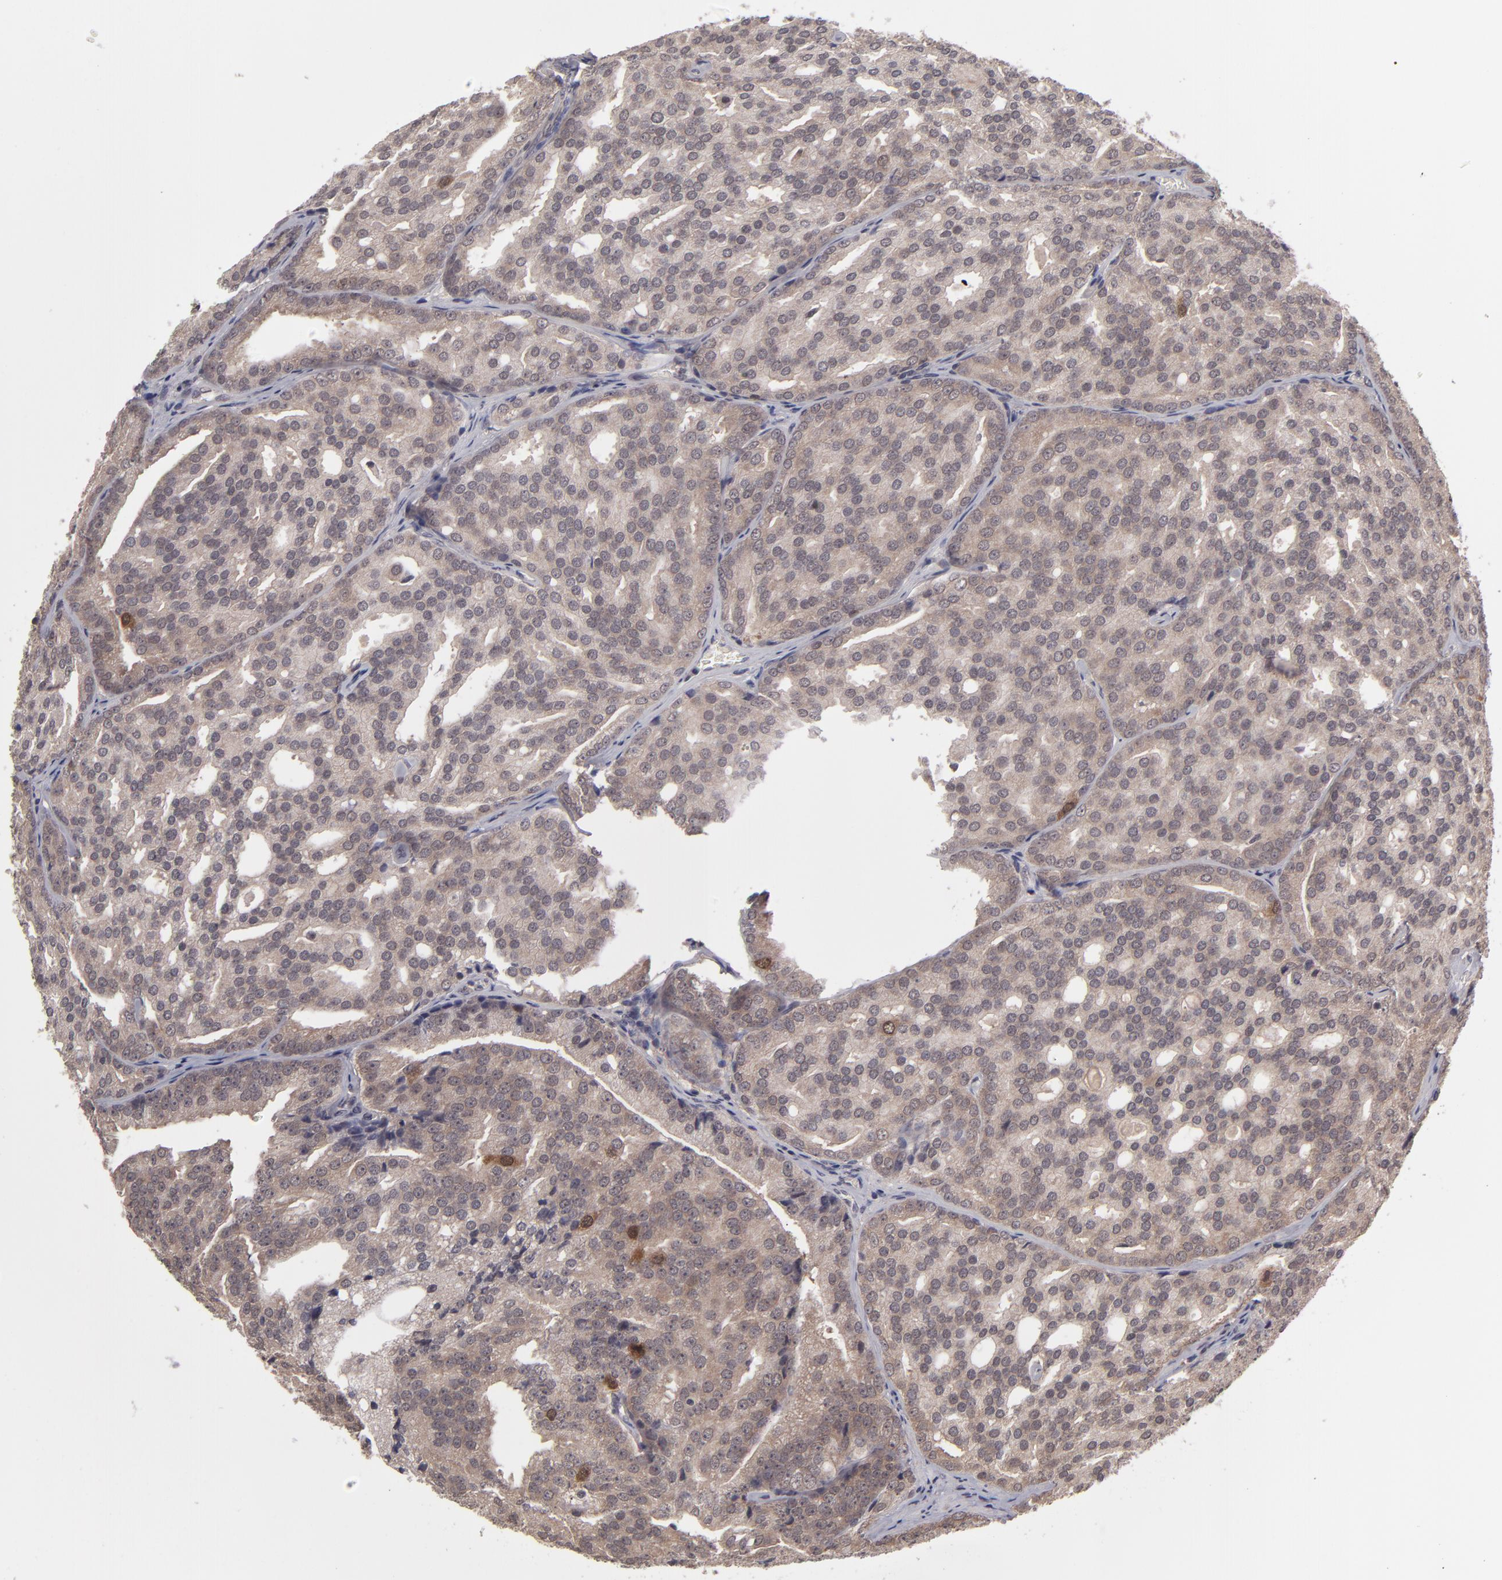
{"staining": {"intensity": "moderate", "quantity": ">75%", "location": "cytoplasmic/membranous"}, "tissue": "prostate cancer", "cell_type": "Tumor cells", "image_type": "cancer", "snomed": [{"axis": "morphology", "description": "Adenocarcinoma, High grade"}, {"axis": "topography", "description": "Prostate"}], "caption": "Immunohistochemical staining of prostate high-grade adenocarcinoma exhibits medium levels of moderate cytoplasmic/membranous protein expression in about >75% of tumor cells. The staining was performed using DAB to visualize the protein expression in brown, while the nuclei were stained in blue with hematoxylin (Magnification: 20x).", "gene": "TYMS", "patient": {"sex": "male", "age": 64}}